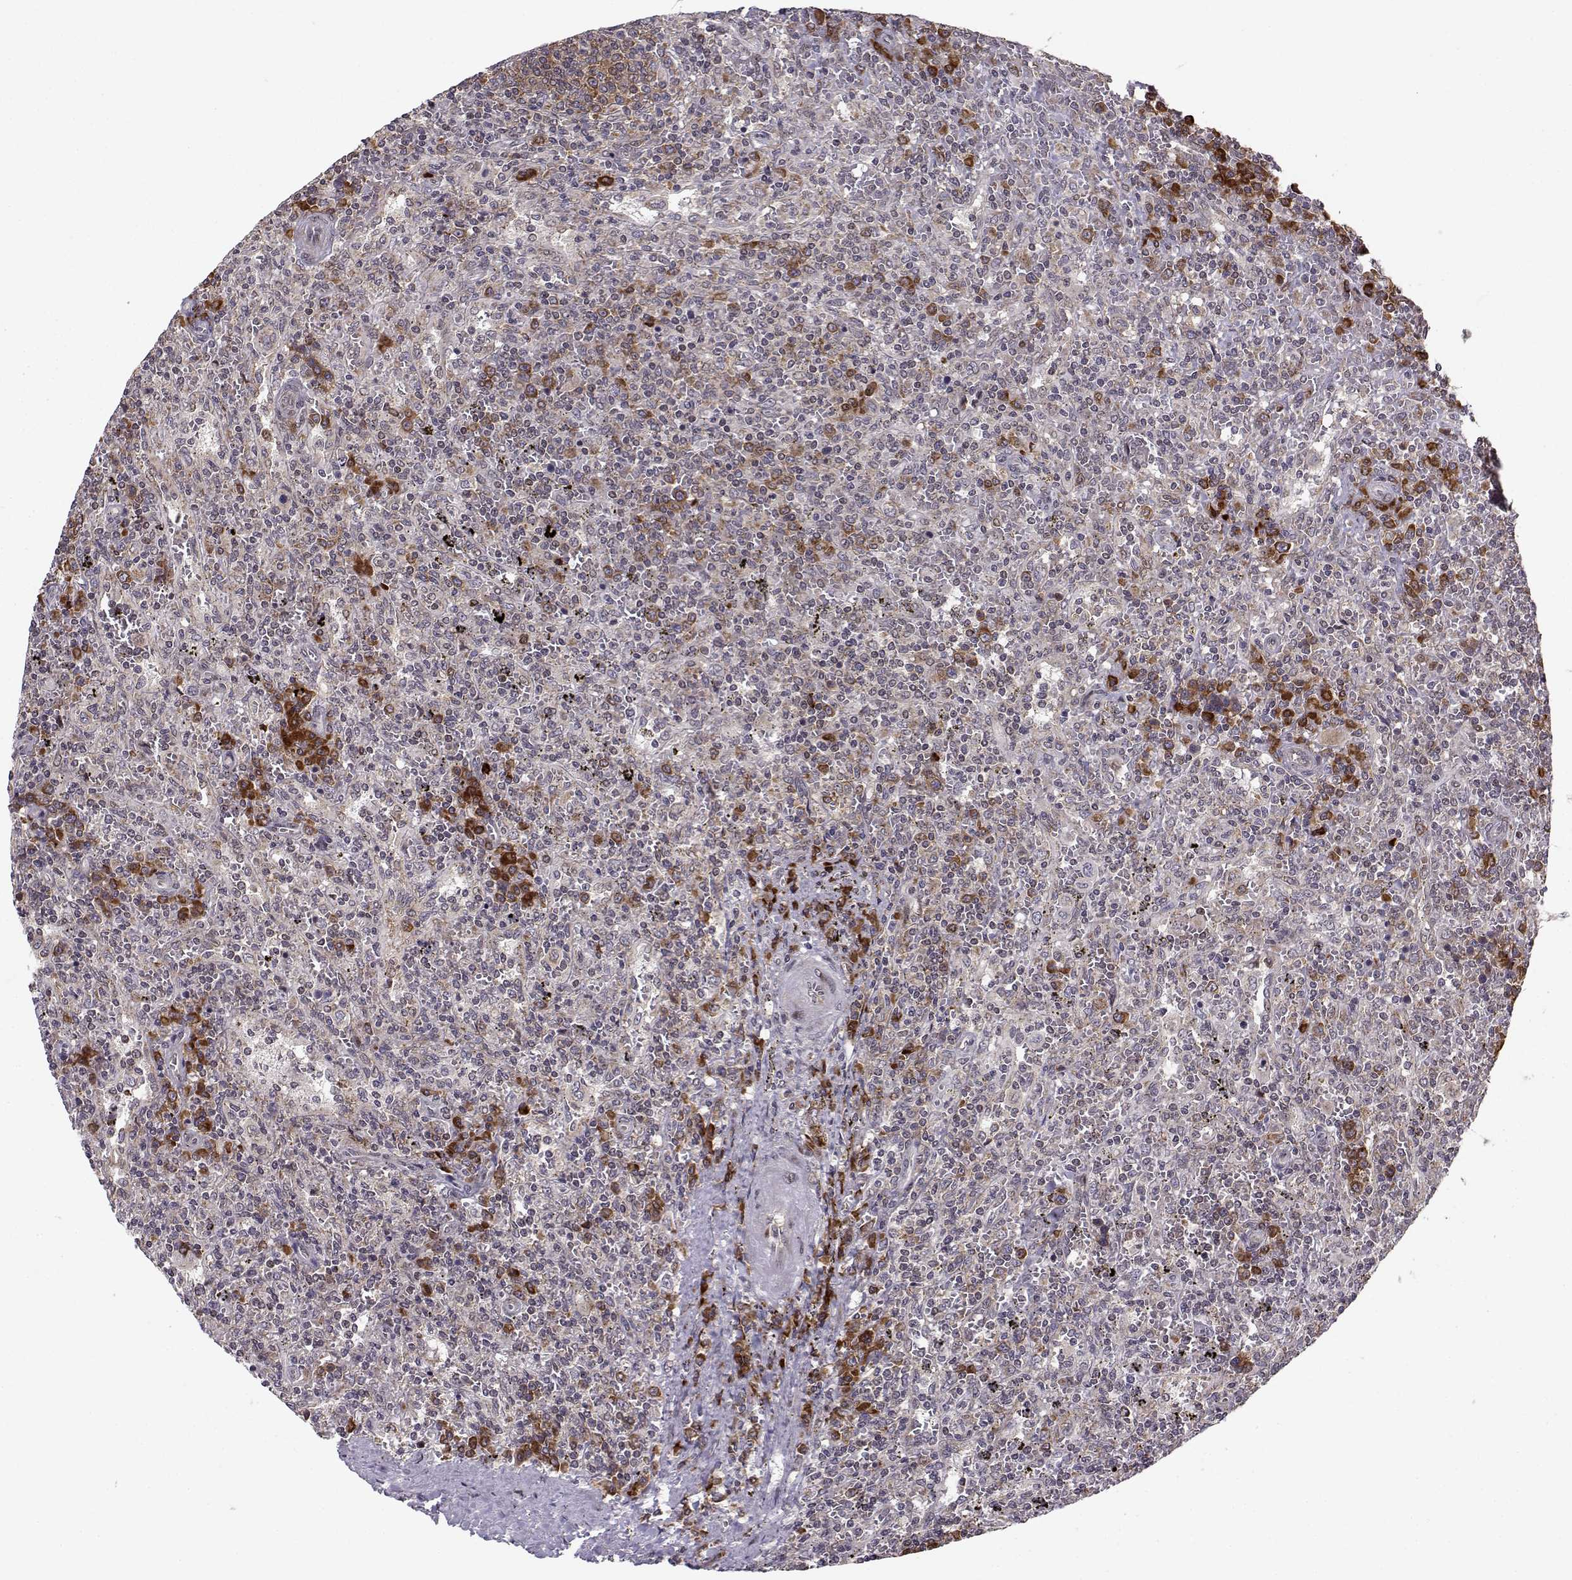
{"staining": {"intensity": "strong", "quantity": "<25%", "location": "cytoplasmic/membranous"}, "tissue": "lymphoma", "cell_type": "Tumor cells", "image_type": "cancer", "snomed": [{"axis": "morphology", "description": "Malignant lymphoma, non-Hodgkin's type, Low grade"}, {"axis": "topography", "description": "Spleen"}], "caption": "This photomicrograph shows immunohistochemistry (IHC) staining of lymphoma, with medium strong cytoplasmic/membranous expression in approximately <25% of tumor cells.", "gene": "RPL31", "patient": {"sex": "male", "age": 62}}